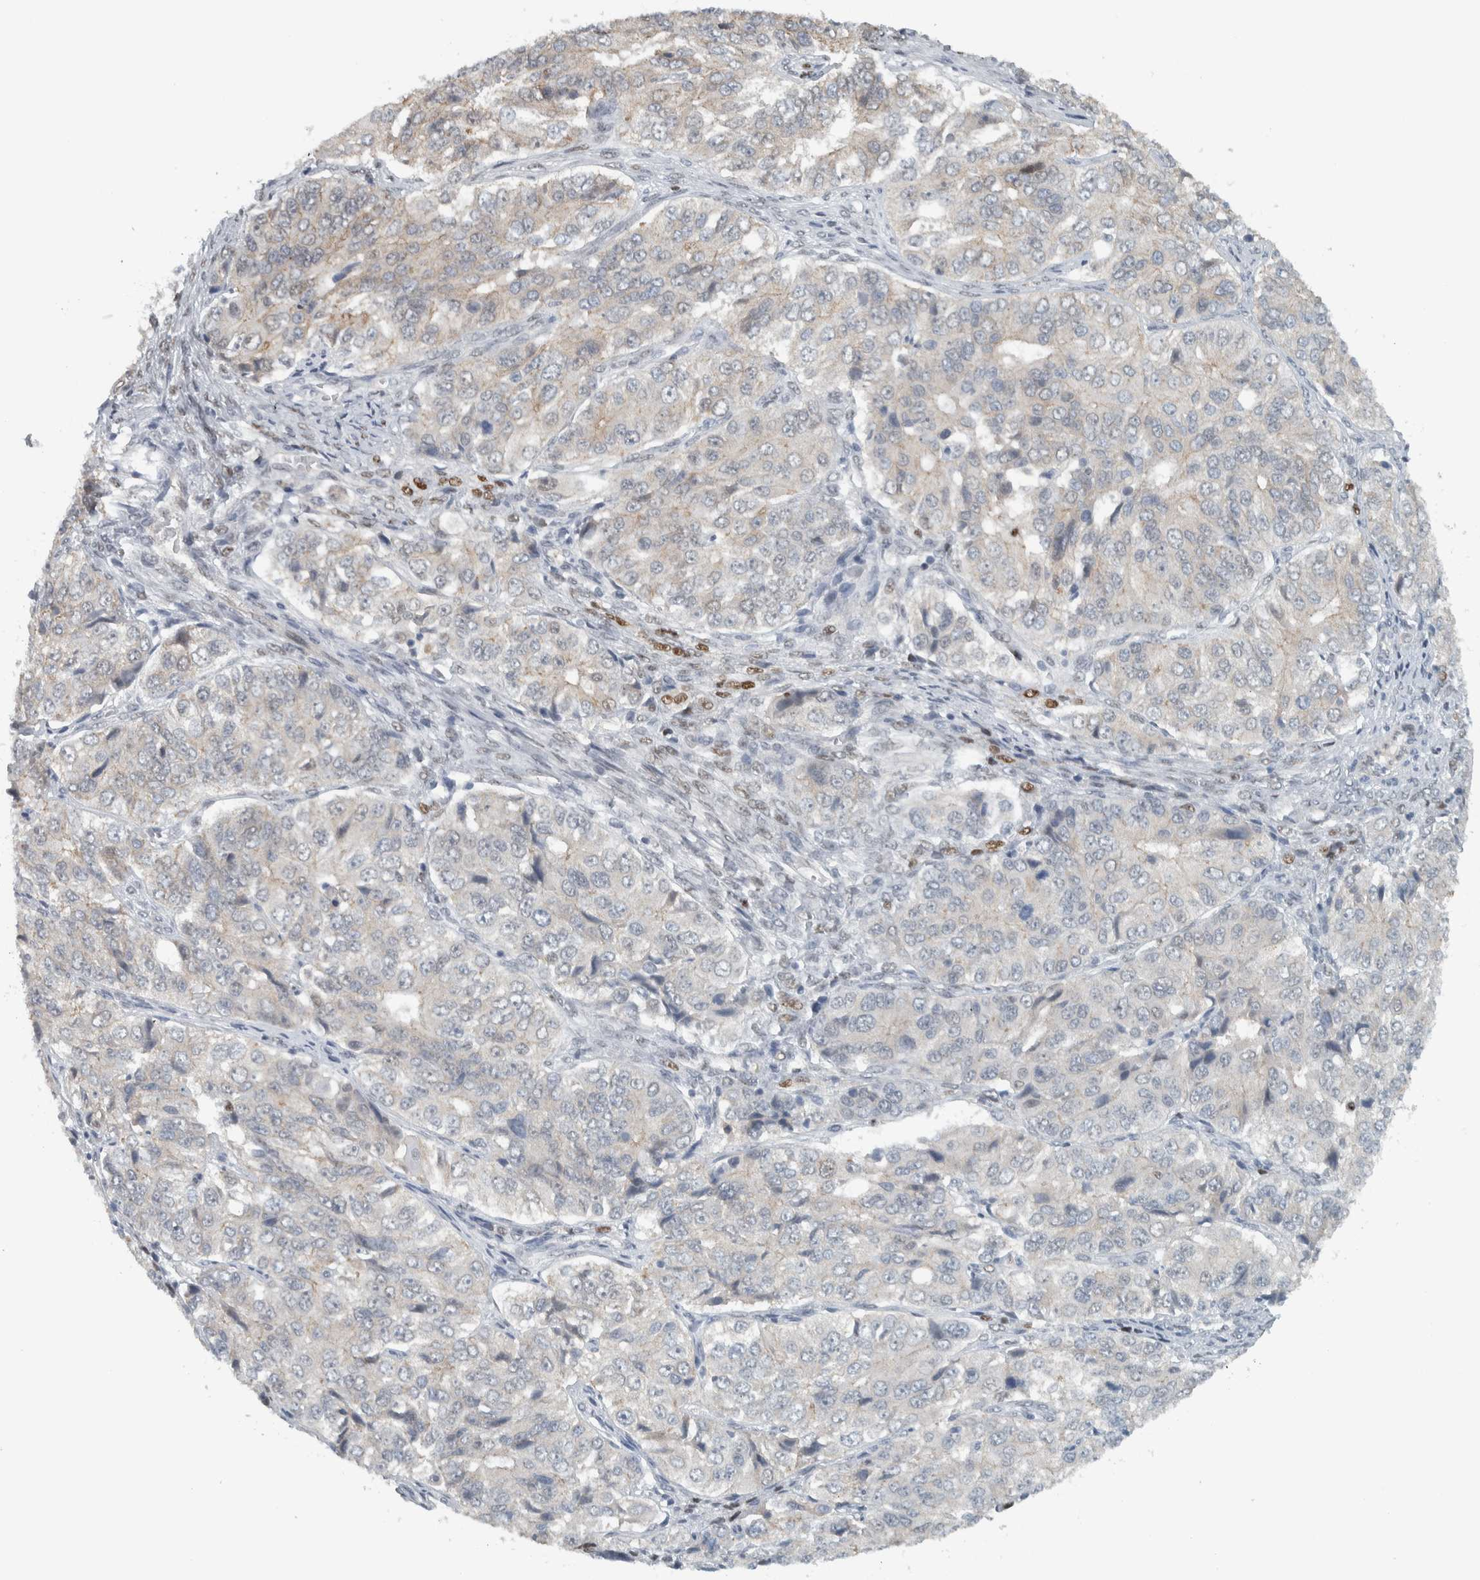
{"staining": {"intensity": "negative", "quantity": "none", "location": "none"}, "tissue": "ovarian cancer", "cell_type": "Tumor cells", "image_type": "cancer", "snomed": [{"axis": "morphology", "description": "Carcinoma, endometroid"}, {"axis": "topography", "description": "Ovary"}], "caption": "IHC image of neoplastic tissue: human ovarian cancer stained with DAB (3,3'-diaminobenzidine) reveals no significant protein expression in tumor cells.", "gene": "ADPRM", "patient": {"sex": "female", "age": 51}}